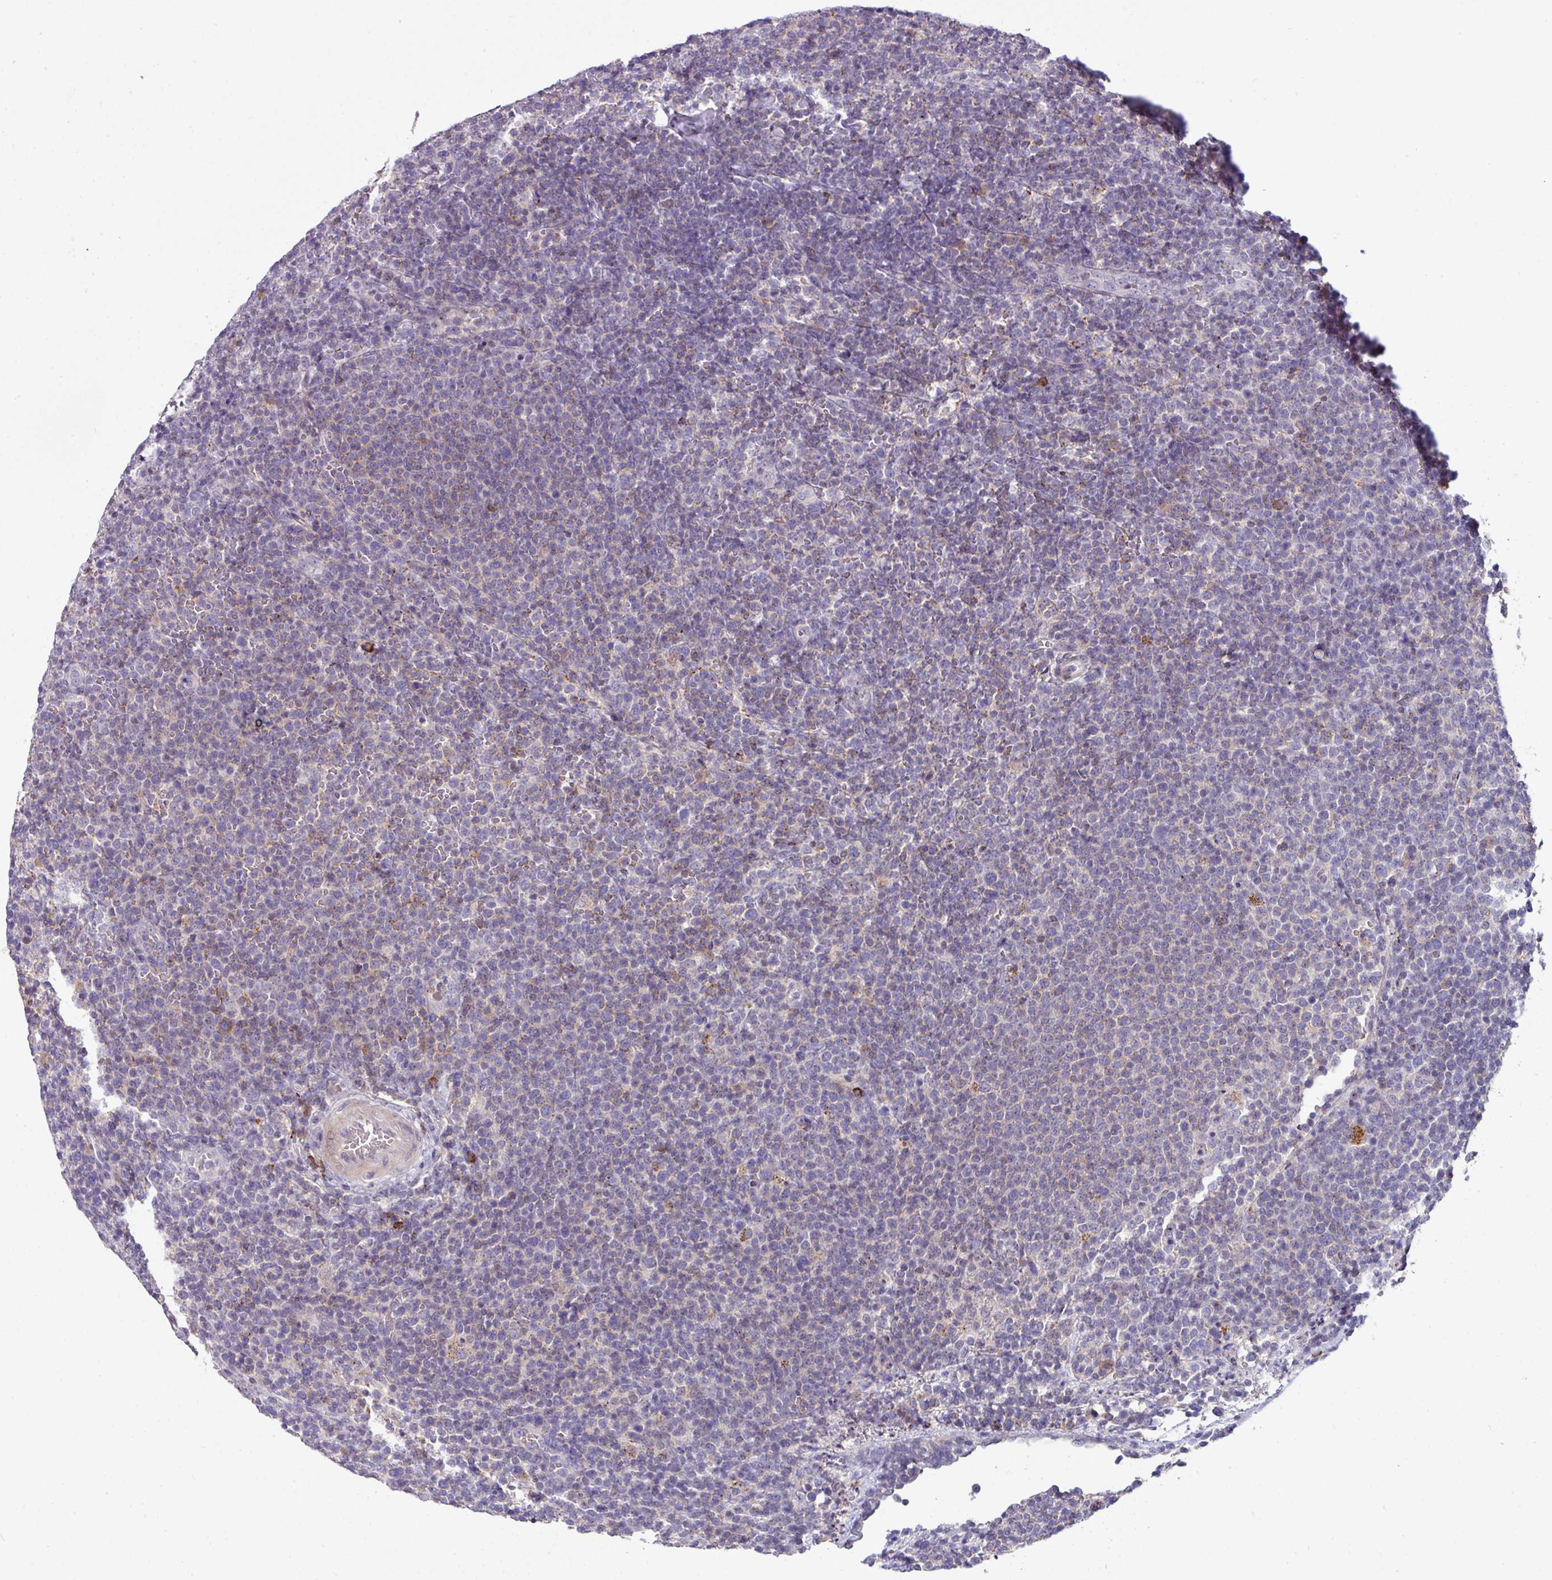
{"staining": {"intensity": "negative", "quantity": "none", "location": "none"}, "tissue": "lymphoma", "cell_type": "Tumor cells", "image_type": "cancer", "snomed": [{"axis": "morphology", "description": "Malignant lymphoma, non-Hodgkin's type, High grade"}, {"axis": "topography", "description": "Lymph node"}], "caption": "Tumor cells show no significant staining in high-grade malignant lymphoma, non-Hodgkin's type.", "gene": "SLAMF6", "patient": {"sex": "male", "age": 61}}